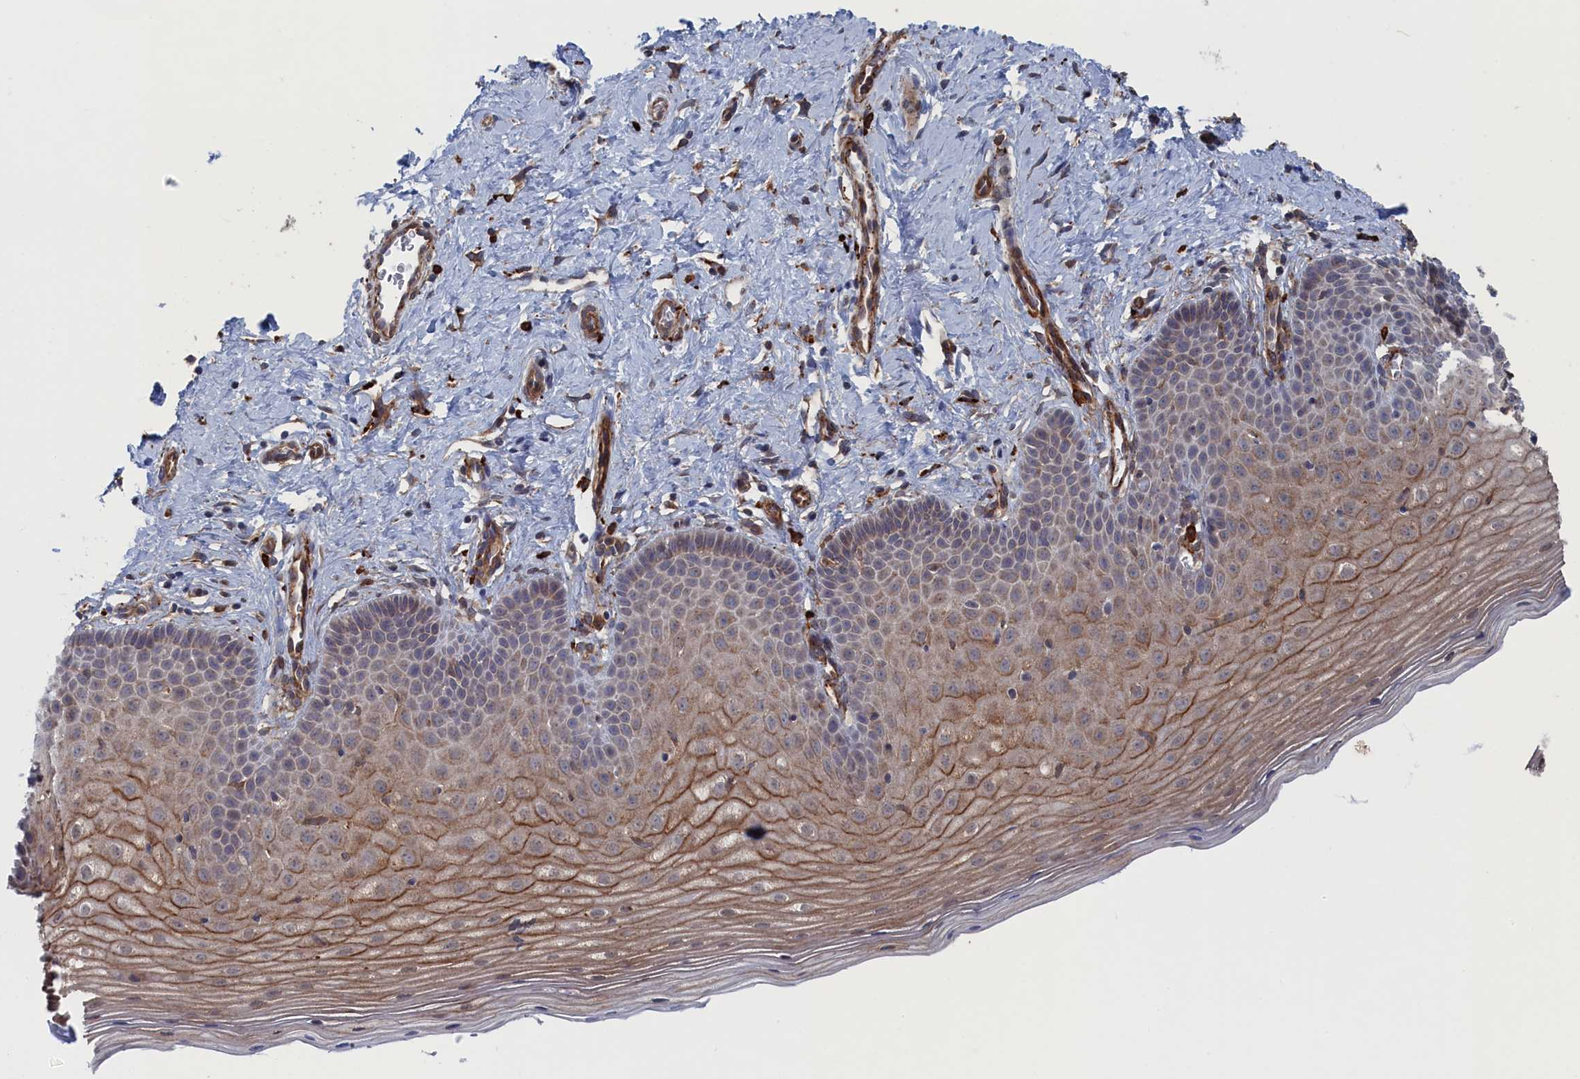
{"staining": {"intensity": "moderate", "quantity": ">75%", "location": "cytoplasmic/membranous"}, "tissue": "cervix", "cell_type": "Glandular cells", "image_type": "normal", "snomed": [{"axis": "morphology", "description": "Normal tissue, NOS"}, {"axis": "topography", "description": "Cervix"}], "caption": "Moderate cytoplasmic/membranous expression is present in about >75% of glandular cells in normal cervix. Immunohistochemistry stains the protein in brown and the nuclei are stained blue.", "gene": "FILIP1L", "patient": {"sex": "female", "age": 36}}